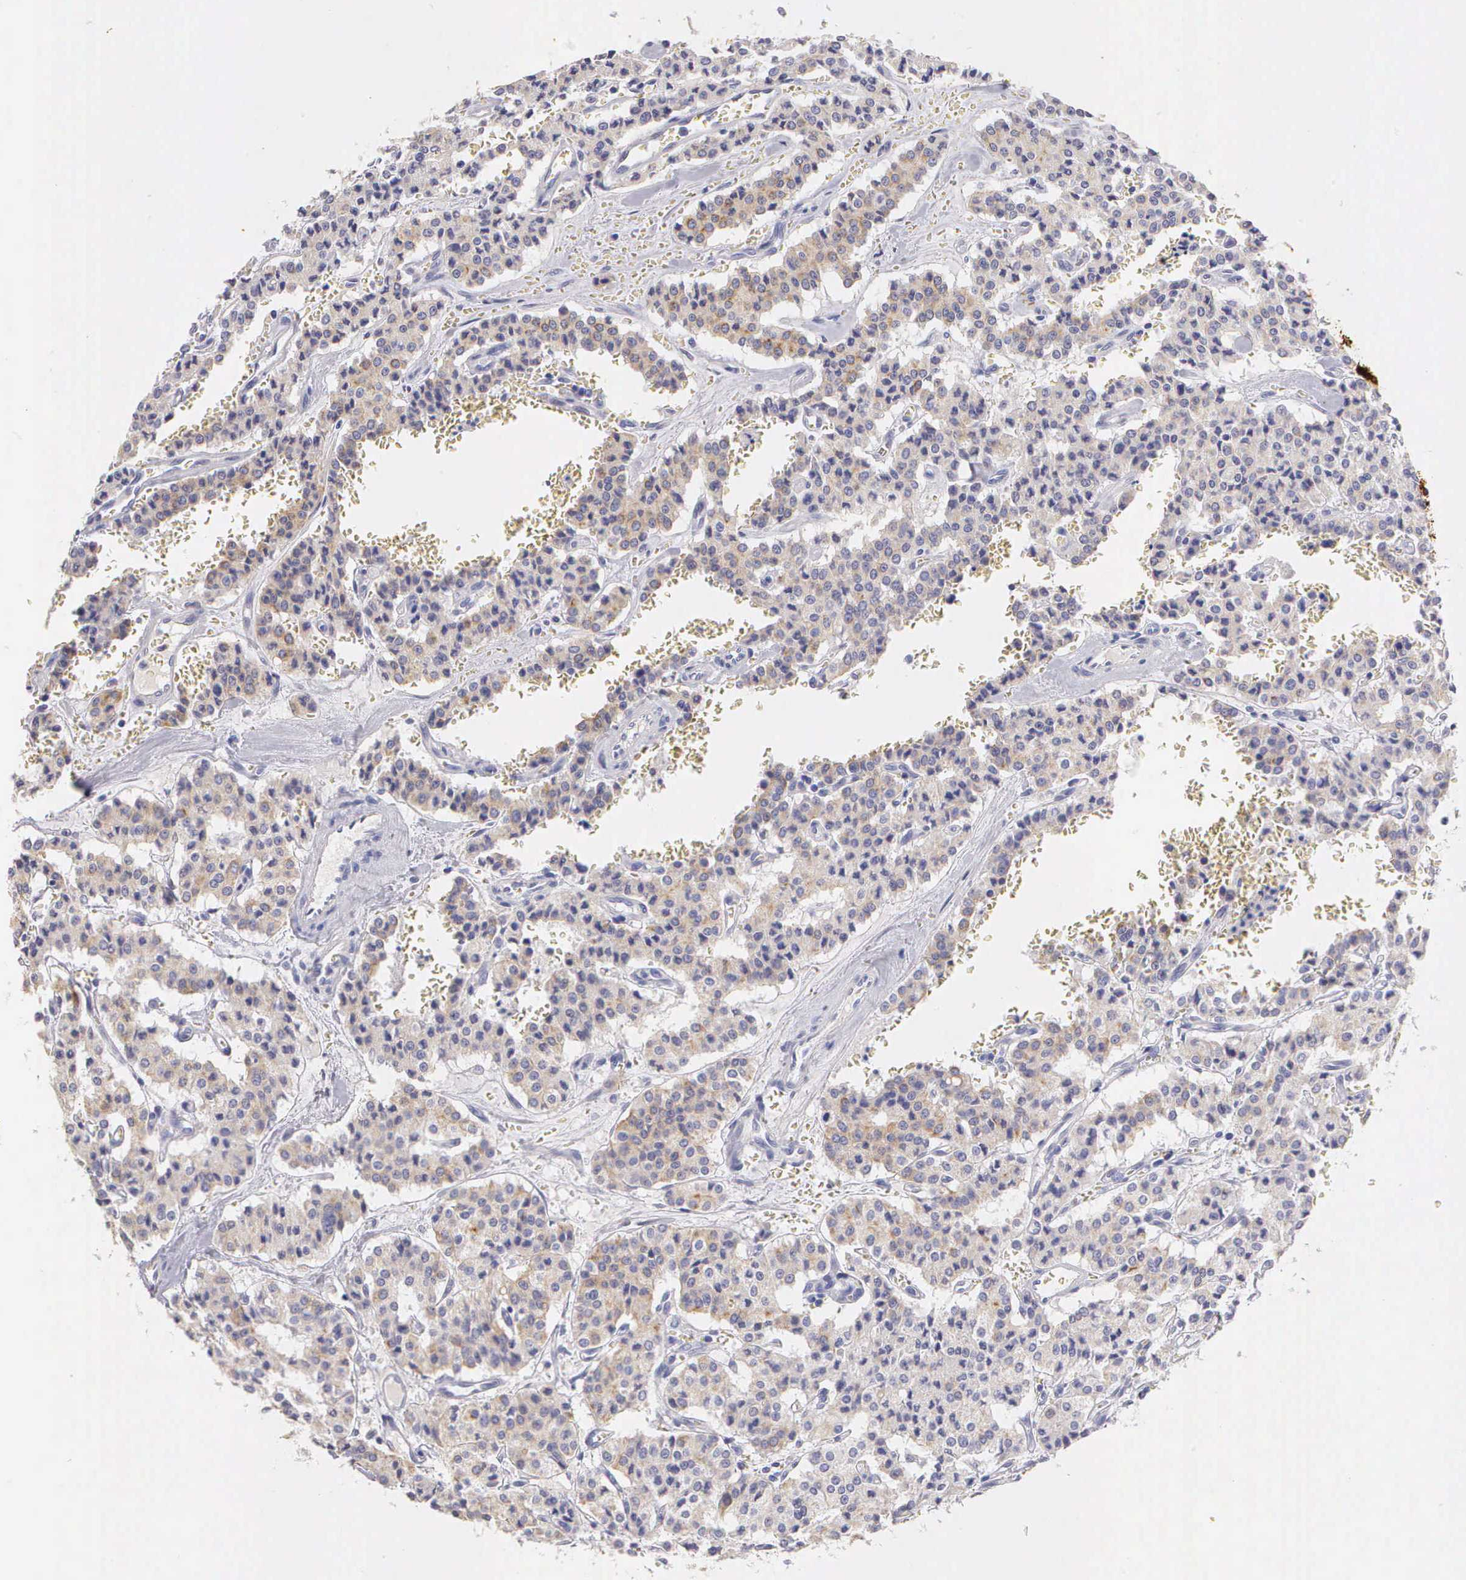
{"staining": {"intensity": "weak", "quantity": "25%-75%", "location": "cytoplasmic/membranous"}, "tissue": "carcinoid", "cell_type": "Tumor cells", "image_type": "cancer", "snomed": [{"axis": "morphology", "description": "Carcinoid, malignant, NOS"}, {"axis": "topography", "description": "Bronchus"}], "caption": "IHC staining of malignant carcinoid, which shows low levels of weak cytoplasmic/membranous staining in about 25%-75% of tumor cells indicating weak cytoplasmic/membranous protein staining. The staining was performed using DAB (3,3'-diaminobenzidine) (brown) for protein detection and nuclei were counterstained in hematoxylin (blue).", "gene": "KRT17", "patient": {"sex": "male", "age": 55}}